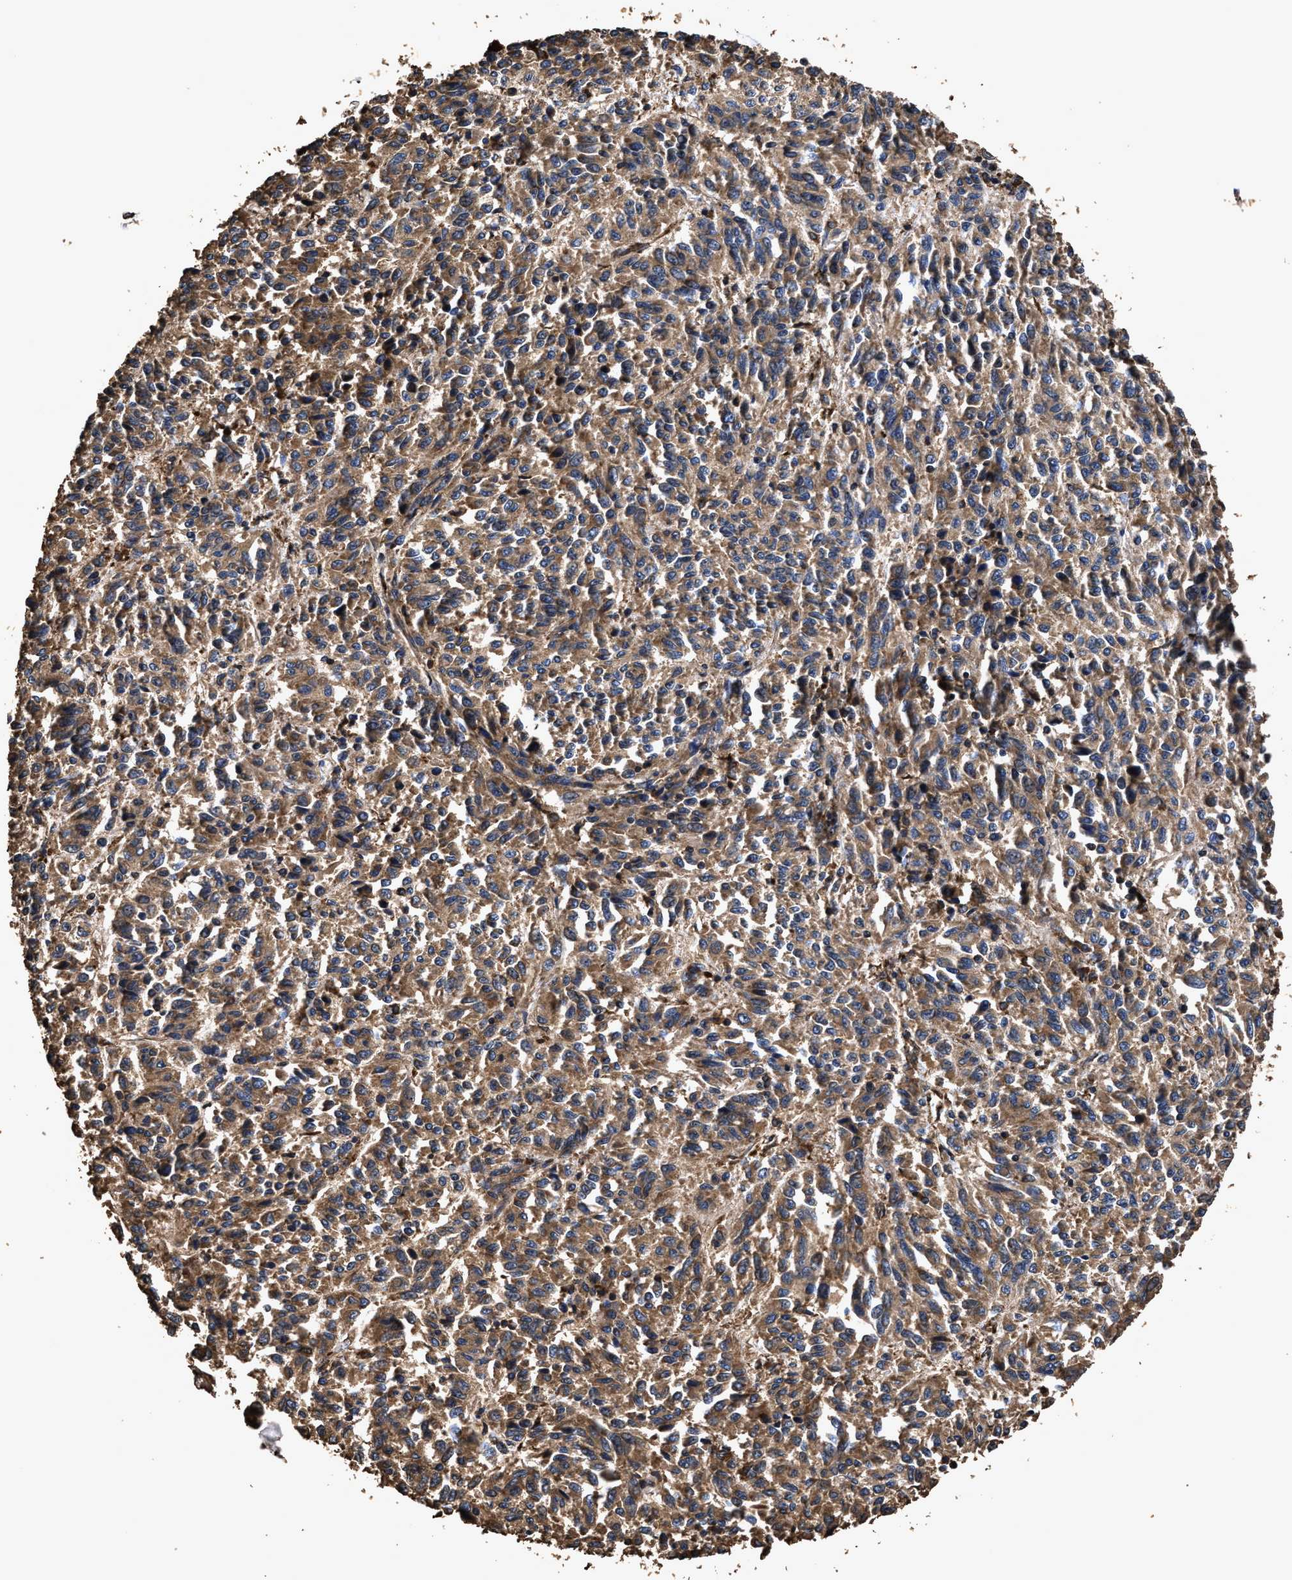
{"staining": {"intensity": "moderate", "quantity": ">75%", "location": "cytoplasmic/membranous"}, "tissue": "melanoma", "cell_type": "Tumor cells", "image_type": "cancer", "snomed": [{"axis": "morphology", "description": "Malignant melanoma, Metastatic site"}, {"axis": "topography", "description": "Lung"}], "caption": "Malignant melanoma (metastatic site) stained for a protein (brown) shows moderate cytoplasmic/membranous positive positivity in approximately >75% of tumor cells.", "gene": "ZMYND19", "patient": {"sex": "male", "age": 64}}